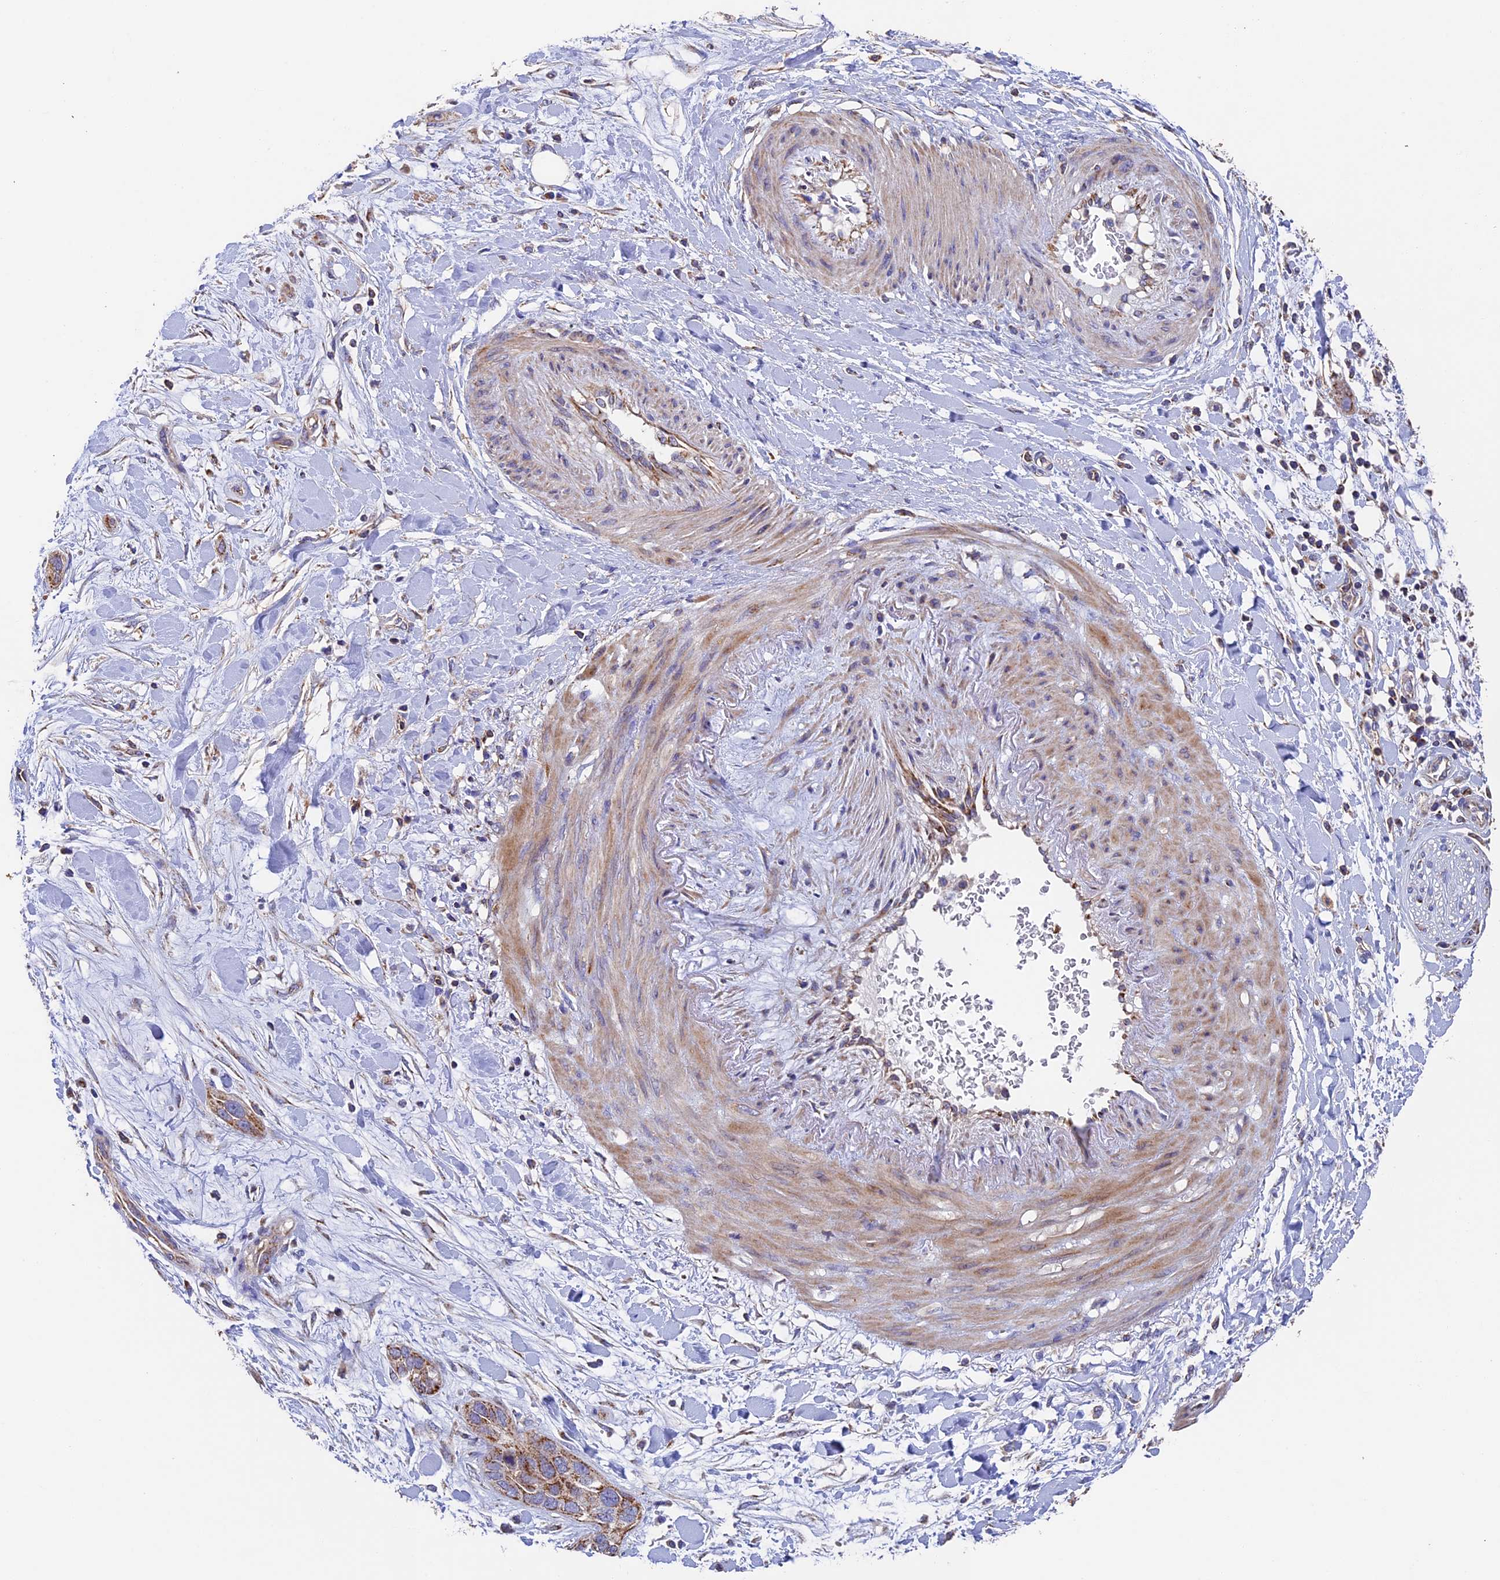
{"staining": {"intensity": "moderate", "quantity": ">75%", "location": "cytoplasmic/membranous"}, "tissue": "pancreatic cancer", "cell_type": "Tumor cells", "image_type": "cancer", "snomed": [{"axis": "morphology", "description": "Adenocarcinoma, NOS"}, {"axis": "topography", "description": "Pancreas"}], "caption": "Immunohistochemistry photomicrograph of neoplastic tissue: pancreatic cancer stained using immunohistochemistry shows medium levels of moderate protein expression localized specifically in the cytoplasmic/membranous of tumor cells, appearing as a cytoplasmic/membranous brown color.", "gene": "ADAT1", "patient": {"sex": "female", "age": 60}}